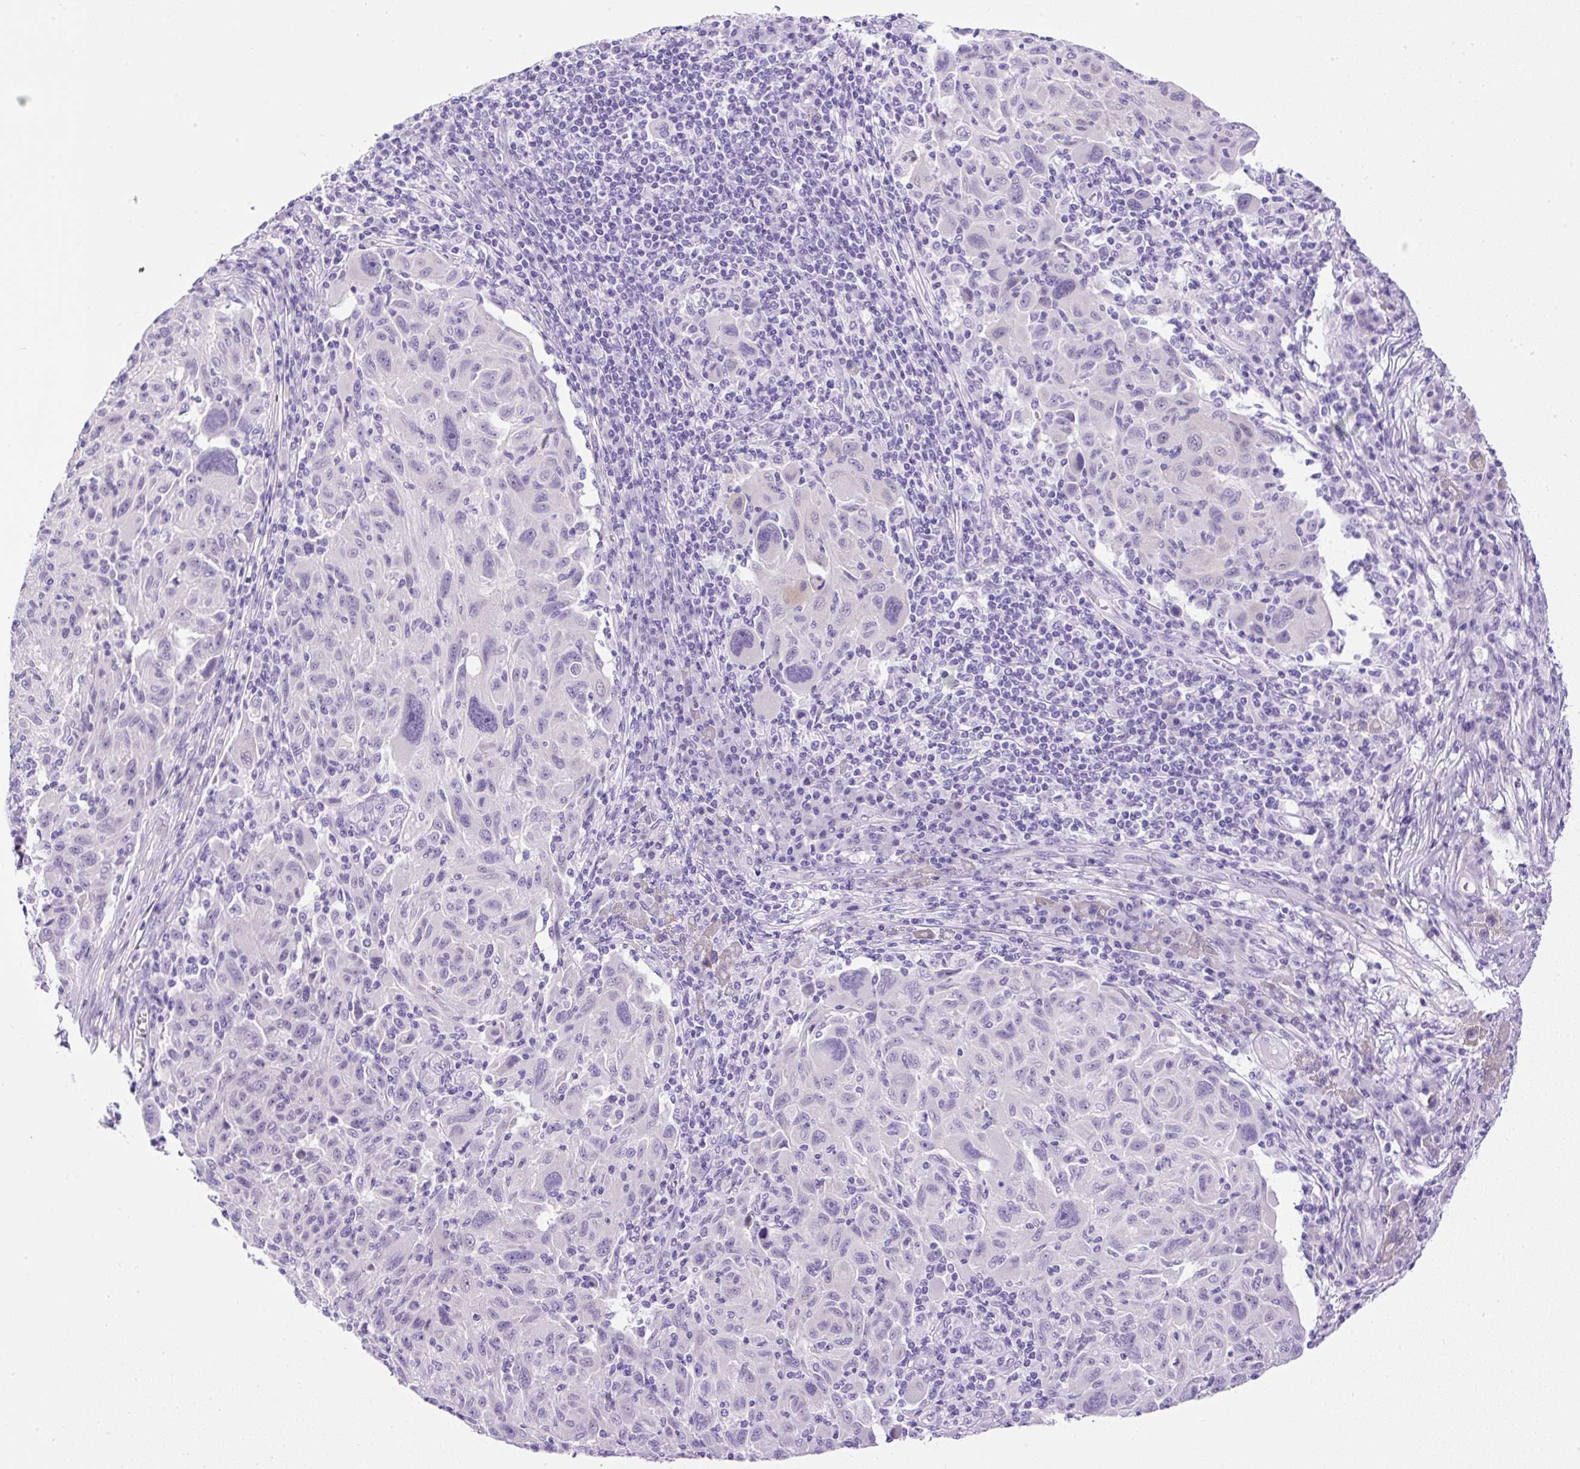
{"staining": {"intensity": "negative", "quantity": "none", "location": "none"}, "tissue": "melanoma", "cell_type": "Tumor cells", "image_type": "cancer", "snomed": [{"axis": "morphology", "description": "Malignant melanoma, NOS"}, {"axis": "topography", "description": "Skin"}], "caption": "The photomicrograph demonstrates no staining of tumor cells in melanoma.", "gene": "UPP1", "patient": {"sex": "male", "age": 53}}